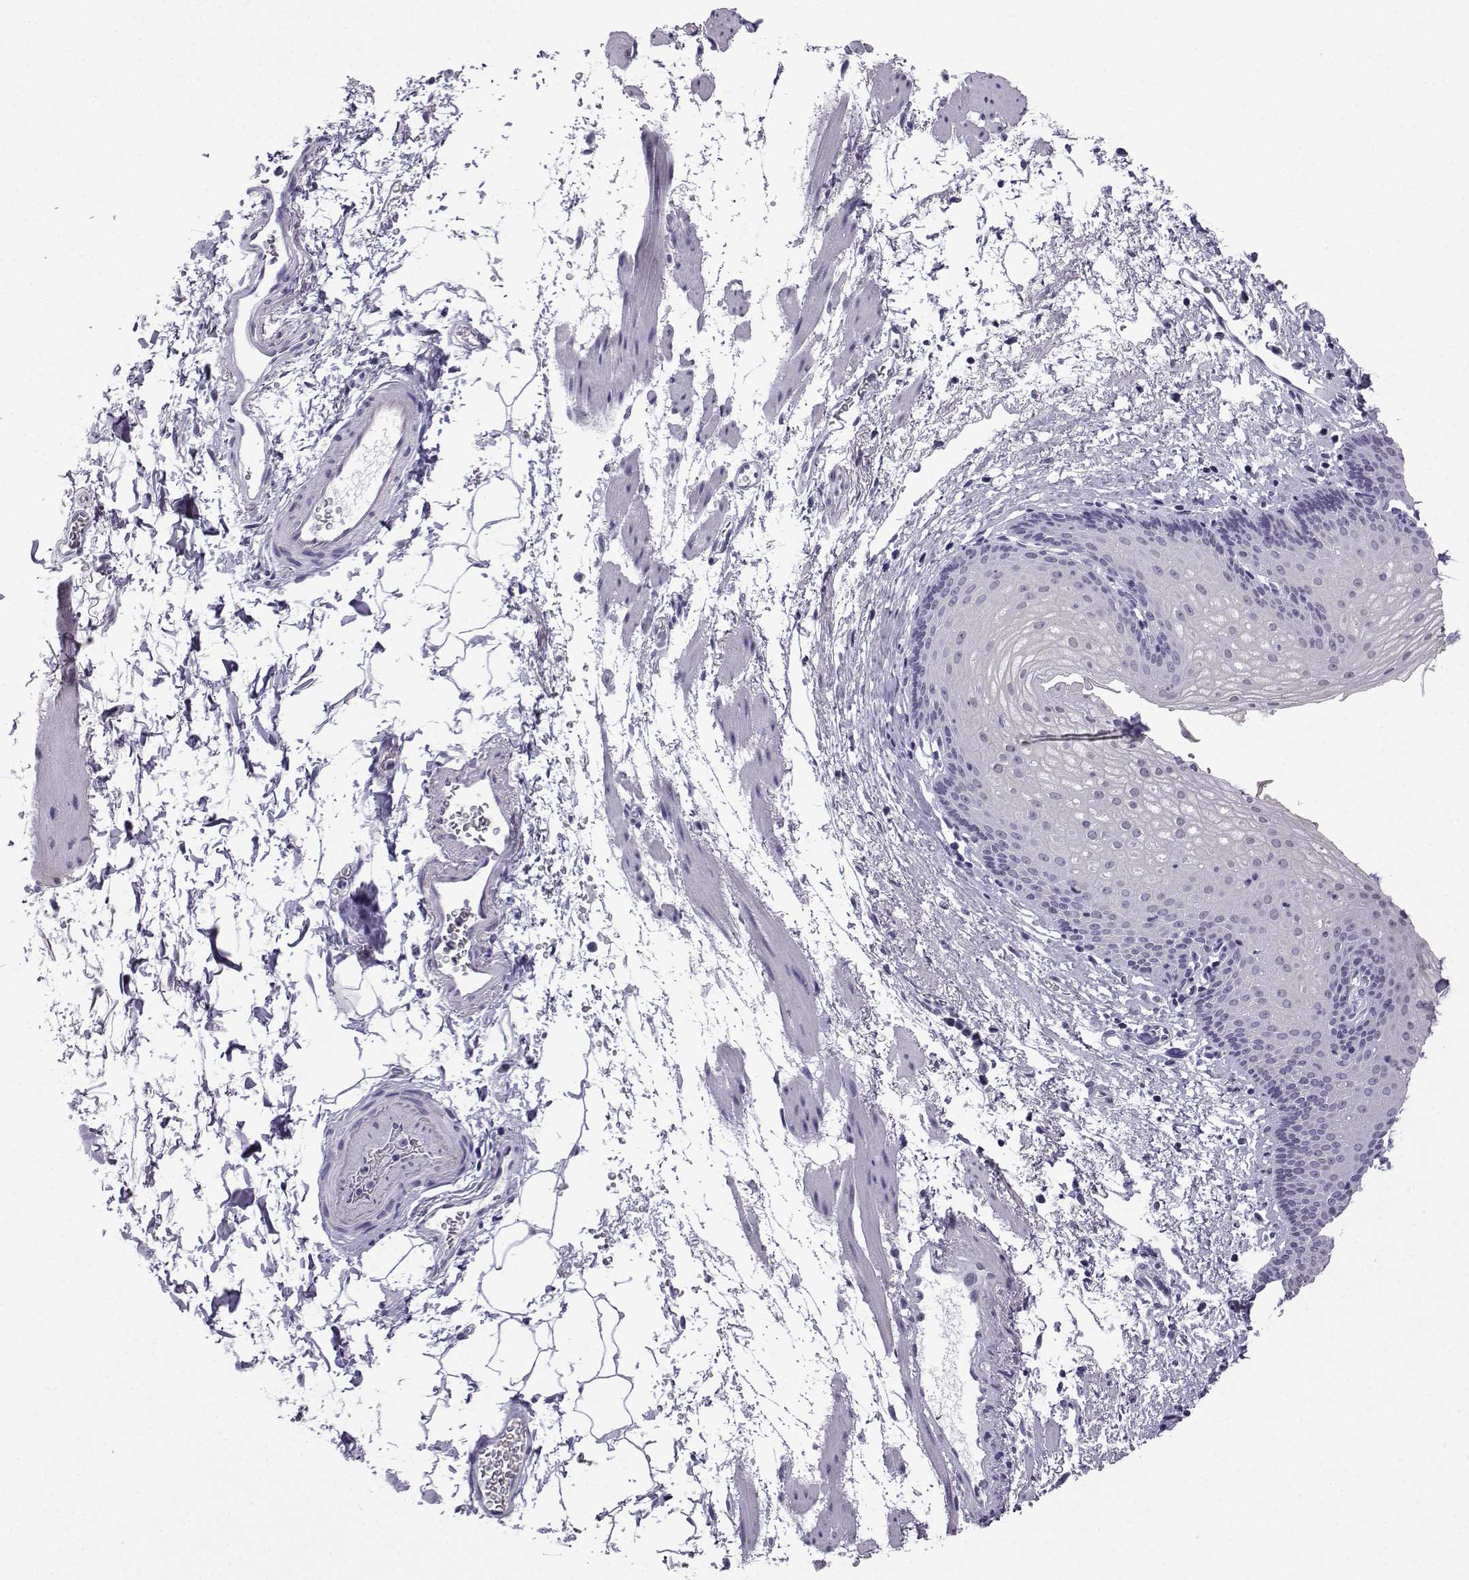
{"staining": {"intensity": "negative", "quantity": "none", "location": "none"}, "tissue": "esophagus", "cell_type": "Squamous epithelial cells", "image_type": "normal", "snomed": [{"axis": "morphology", "description": "Normal tissue, NOS"}, {"axis": "topography", "description": "Esophagus"}], "caption": "Protein analysis of benign esophagus reveals no significant staining in squamous epithelial cells.", "gene": "MRGBP", "patient": {"sex": "female", "age": 64}}